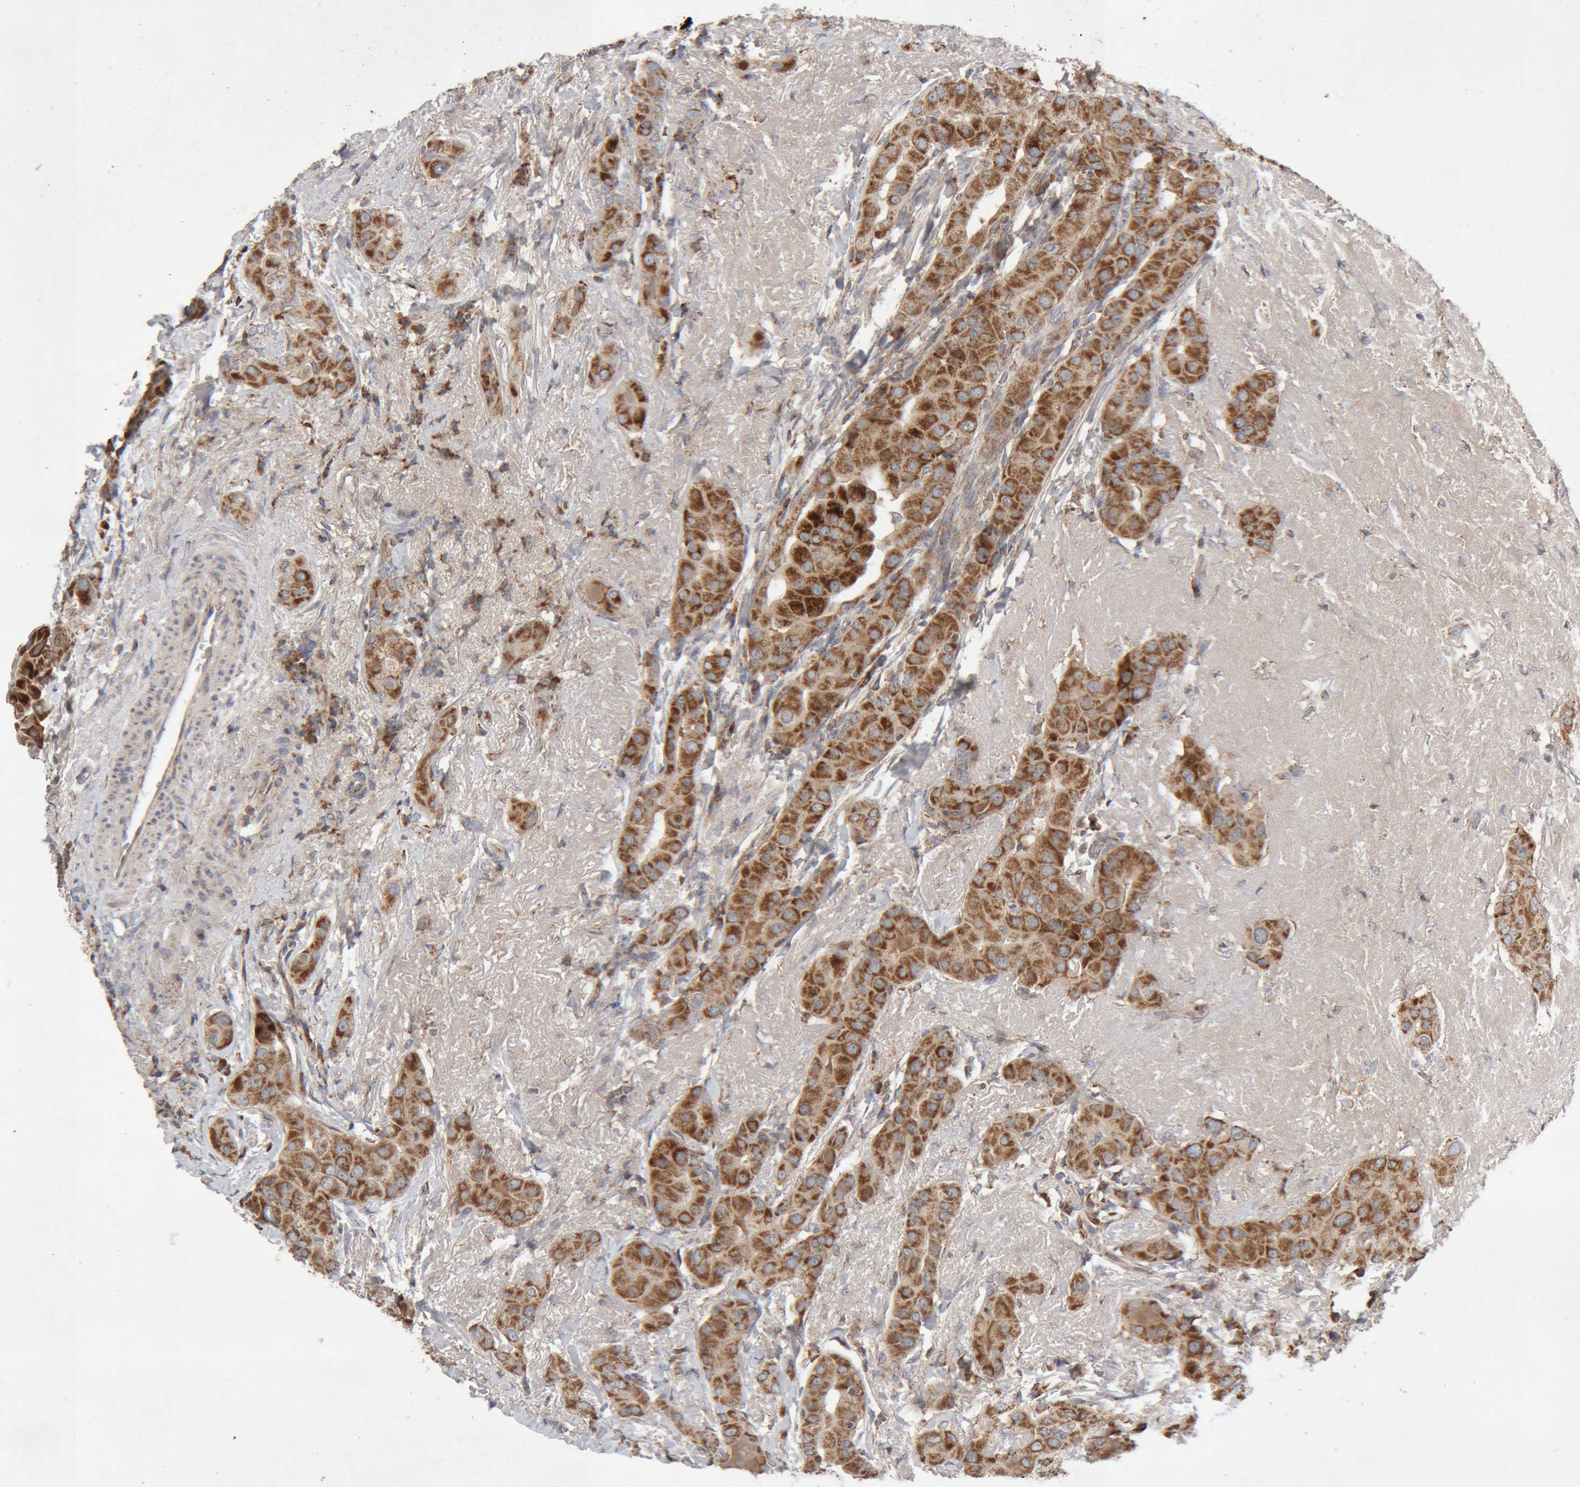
{"staining": {"intensity": "strong", "quantity": ">75%", "location": "cytoplasmic/membranous"}, "tissue": "thyroid cancer", "cell_type": "Tumor cells", "image_type": "cancer", "snomed": [{"axis": "morphology", "description": "Papillary adenocarcinoma, NOS"}, {"axis": "topography", "description": "Thyroid gland"}], "caption": "Thyroid papillary adenocarcinoma stained with a brown dye shows strong cytoplasmic/membranous positive expression in approximately >75% of tumor cells.", "gene": "KIF21B", "patient": {"sex": "male", "age": 33}}